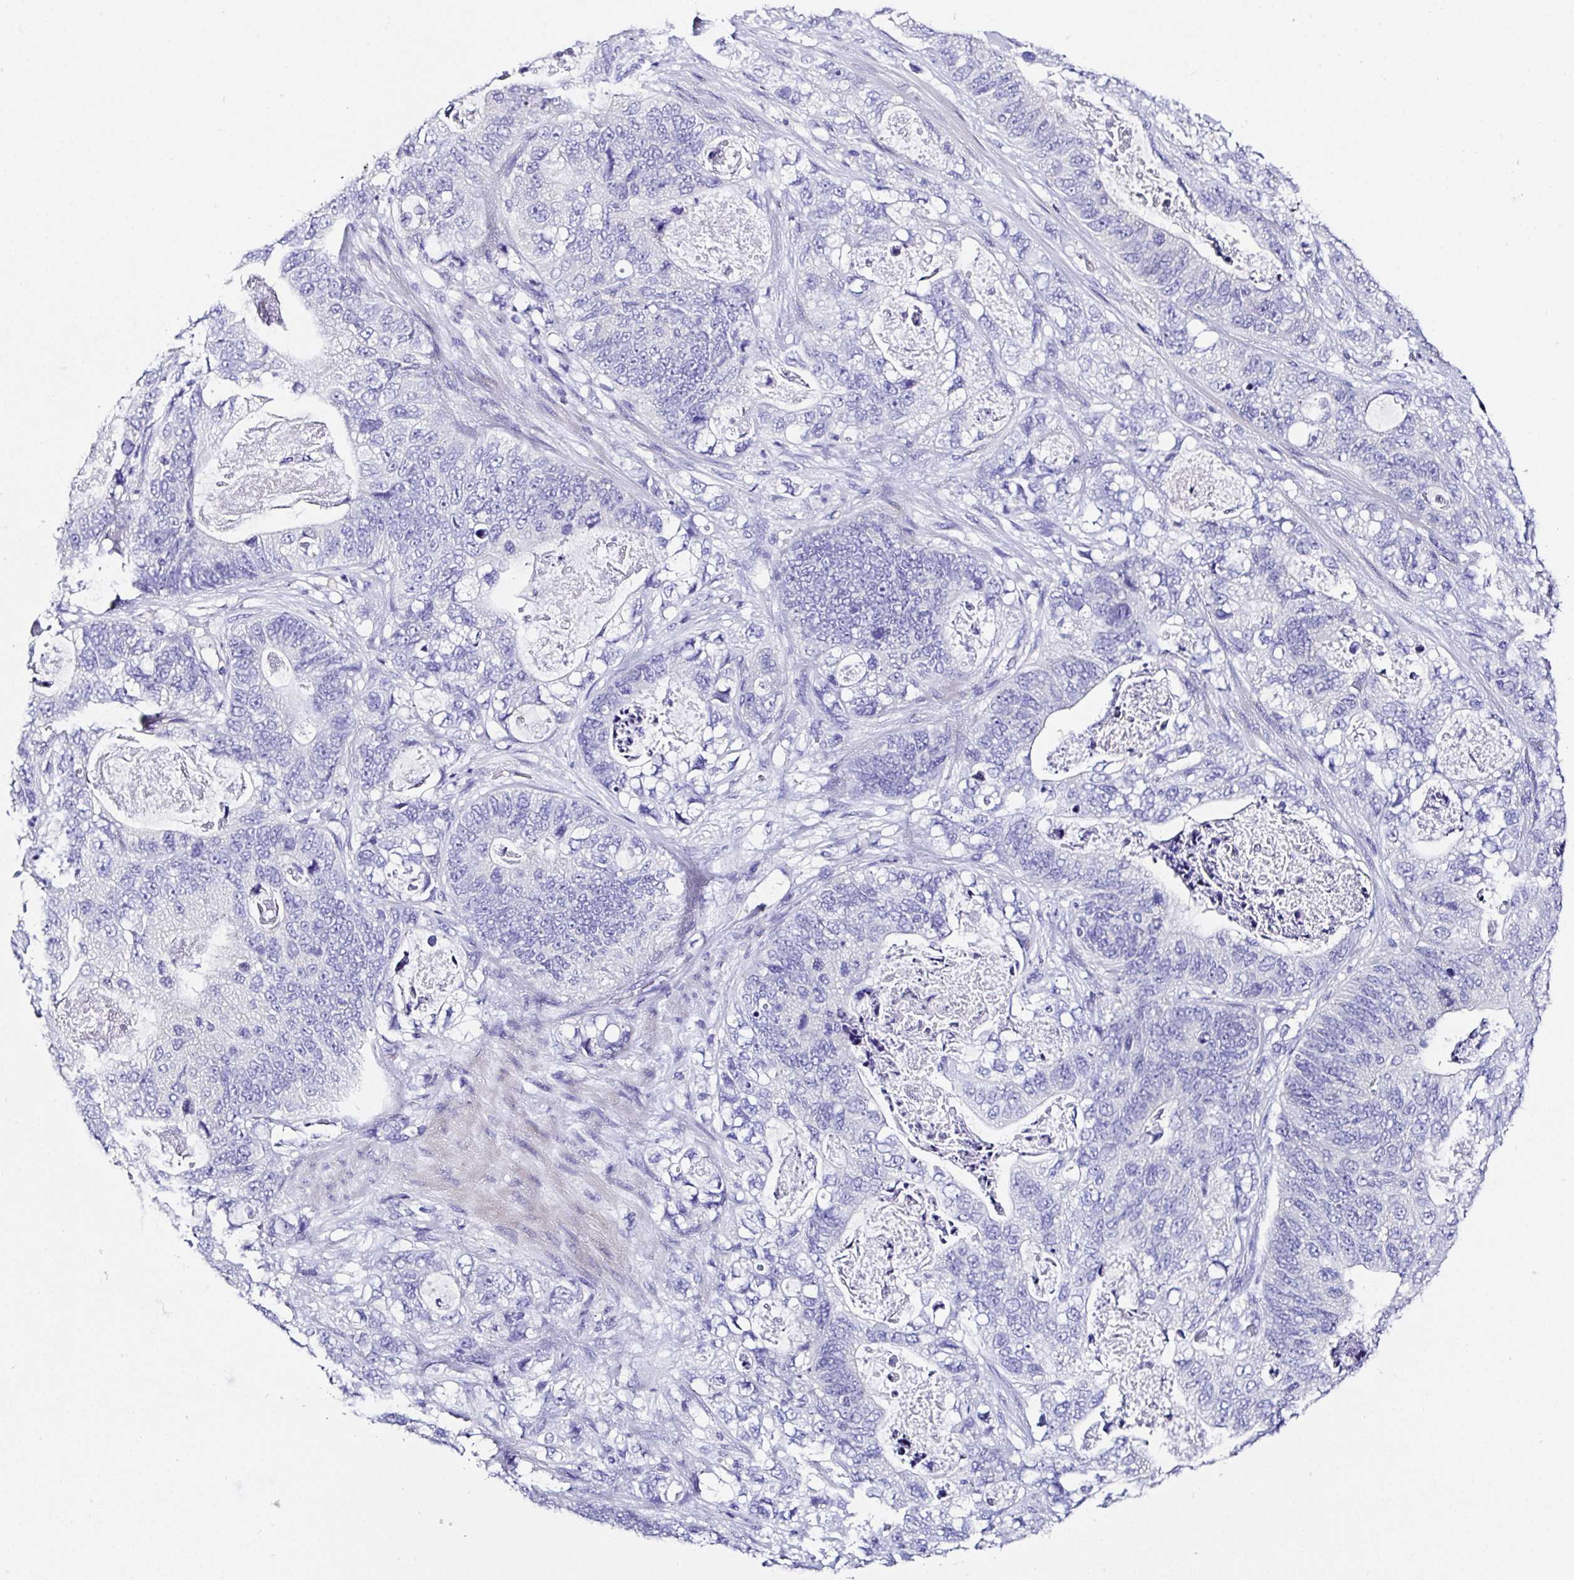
{"staining": {"intensity": "negative", "quantity": "none", "location": "none"}, "tissue": "stomach cancer", "cell_type": "Tumor cells", "image_type": "cancer", "snomed": [{"axis": "morphology", "description": "Normal tissue, NOS"}, {"axis": "morphology", "description": "Adenocarcinoma, NOS"}, {"axis": "topography", "description": "Stomach"}], "caption": "This image is of stomach cancer stained with immunohistochemistry (IHC) to label a protein in brown with the nuclei are counter-stained blue. There is no expression in tumor cells. (DAB IHC with hematoxylin counter stain).", "gene": "UGT3A1", "patient": {"sex": "female", "age": 89}}